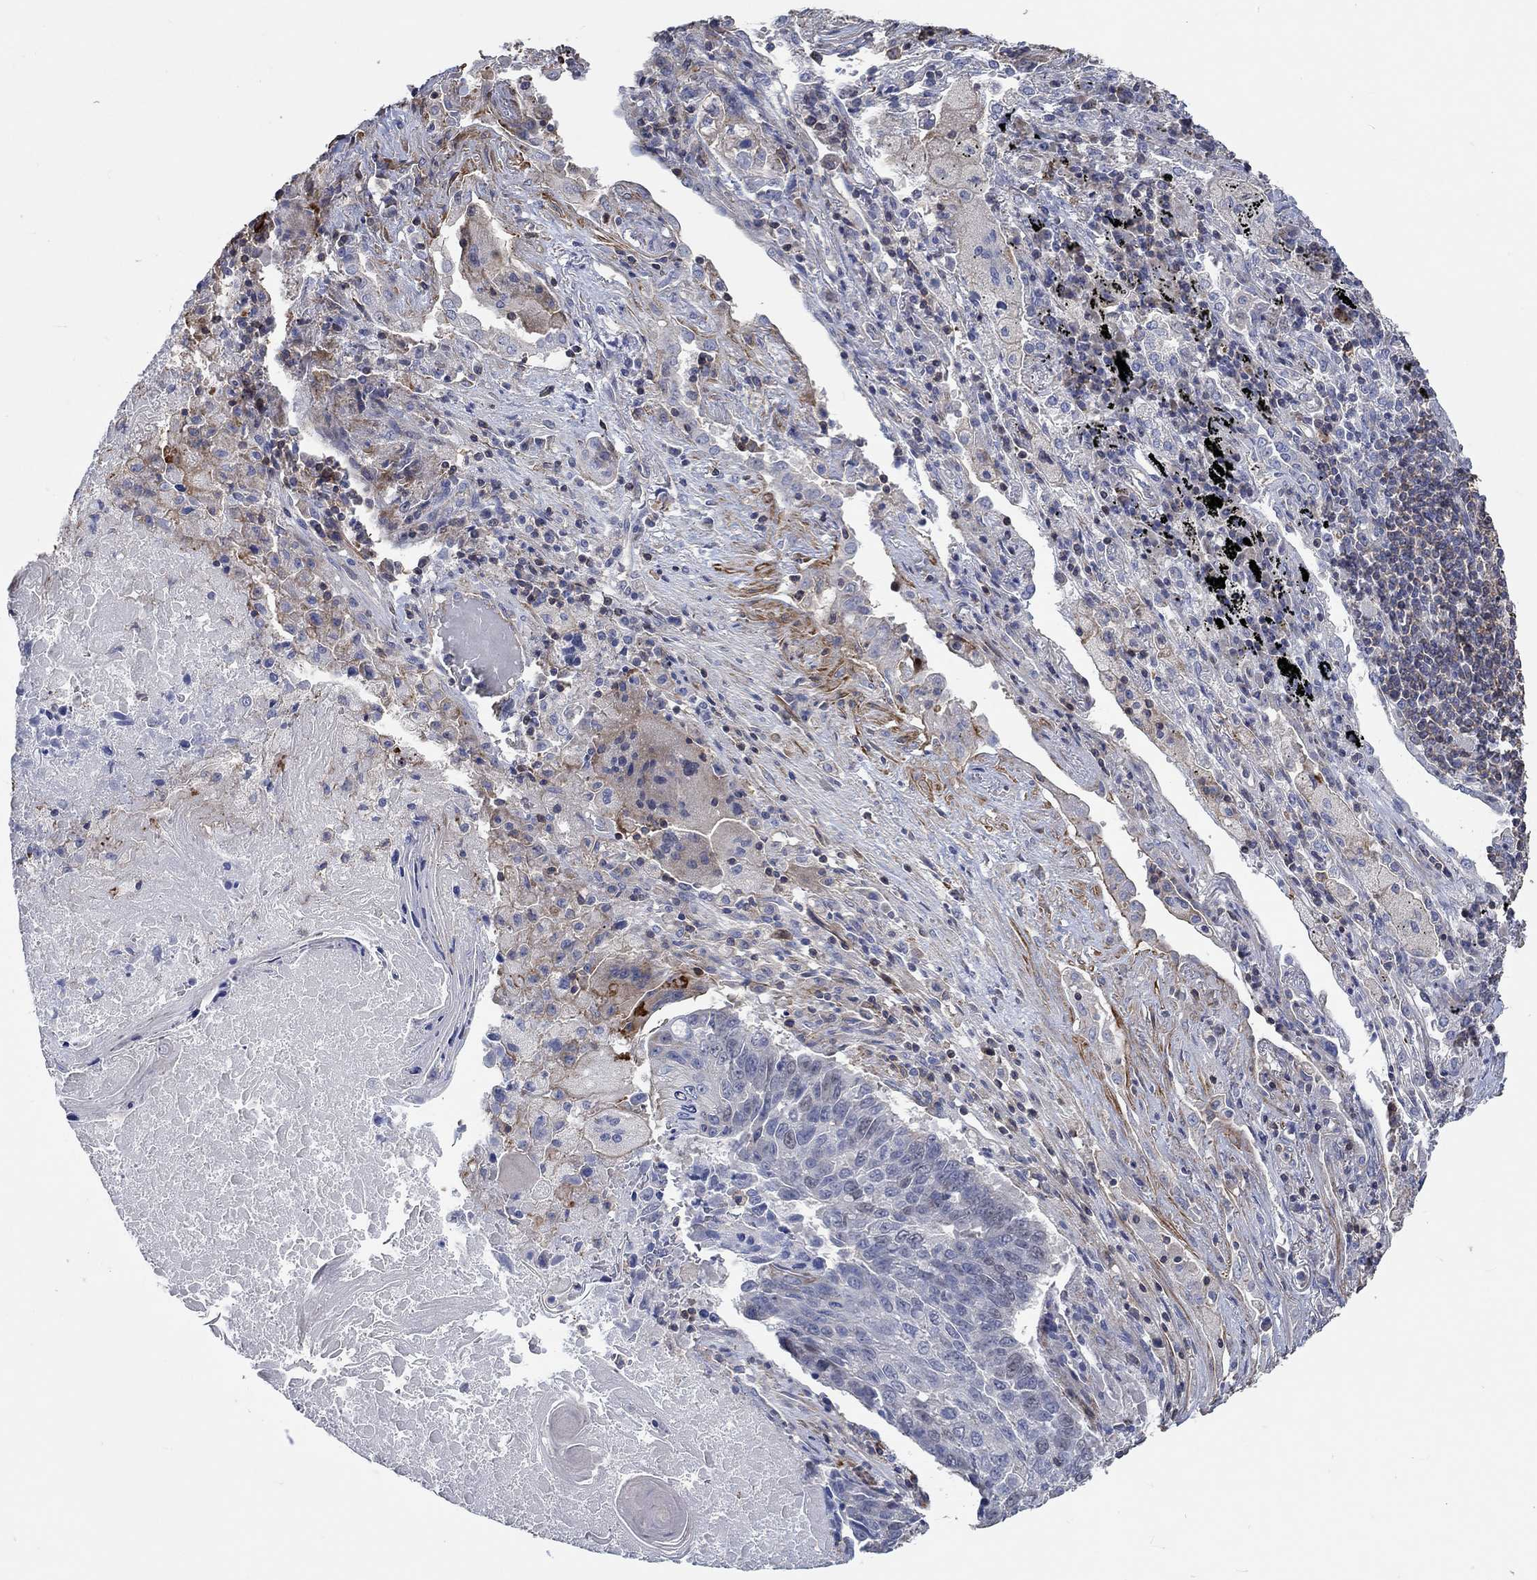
{"staining": {"intensity": "negative", "quantity": "none", "location": "none"}, "tissue": "lung cancer", "cell_type": "Tumor cells", "image_type": "cancer", "snomed": [{"axis": "morphology", "description": "Squamous cell carcinoma, NOS"}, {"axis": "topography", "description": "Lung"}], "caption": "Photomicrograph shows no significant protein expression in tumor cells of lung squamous cell carcinoma.", "gene": "TNFAIP8L3", "patient": {"sex": "male", "age": 73}}